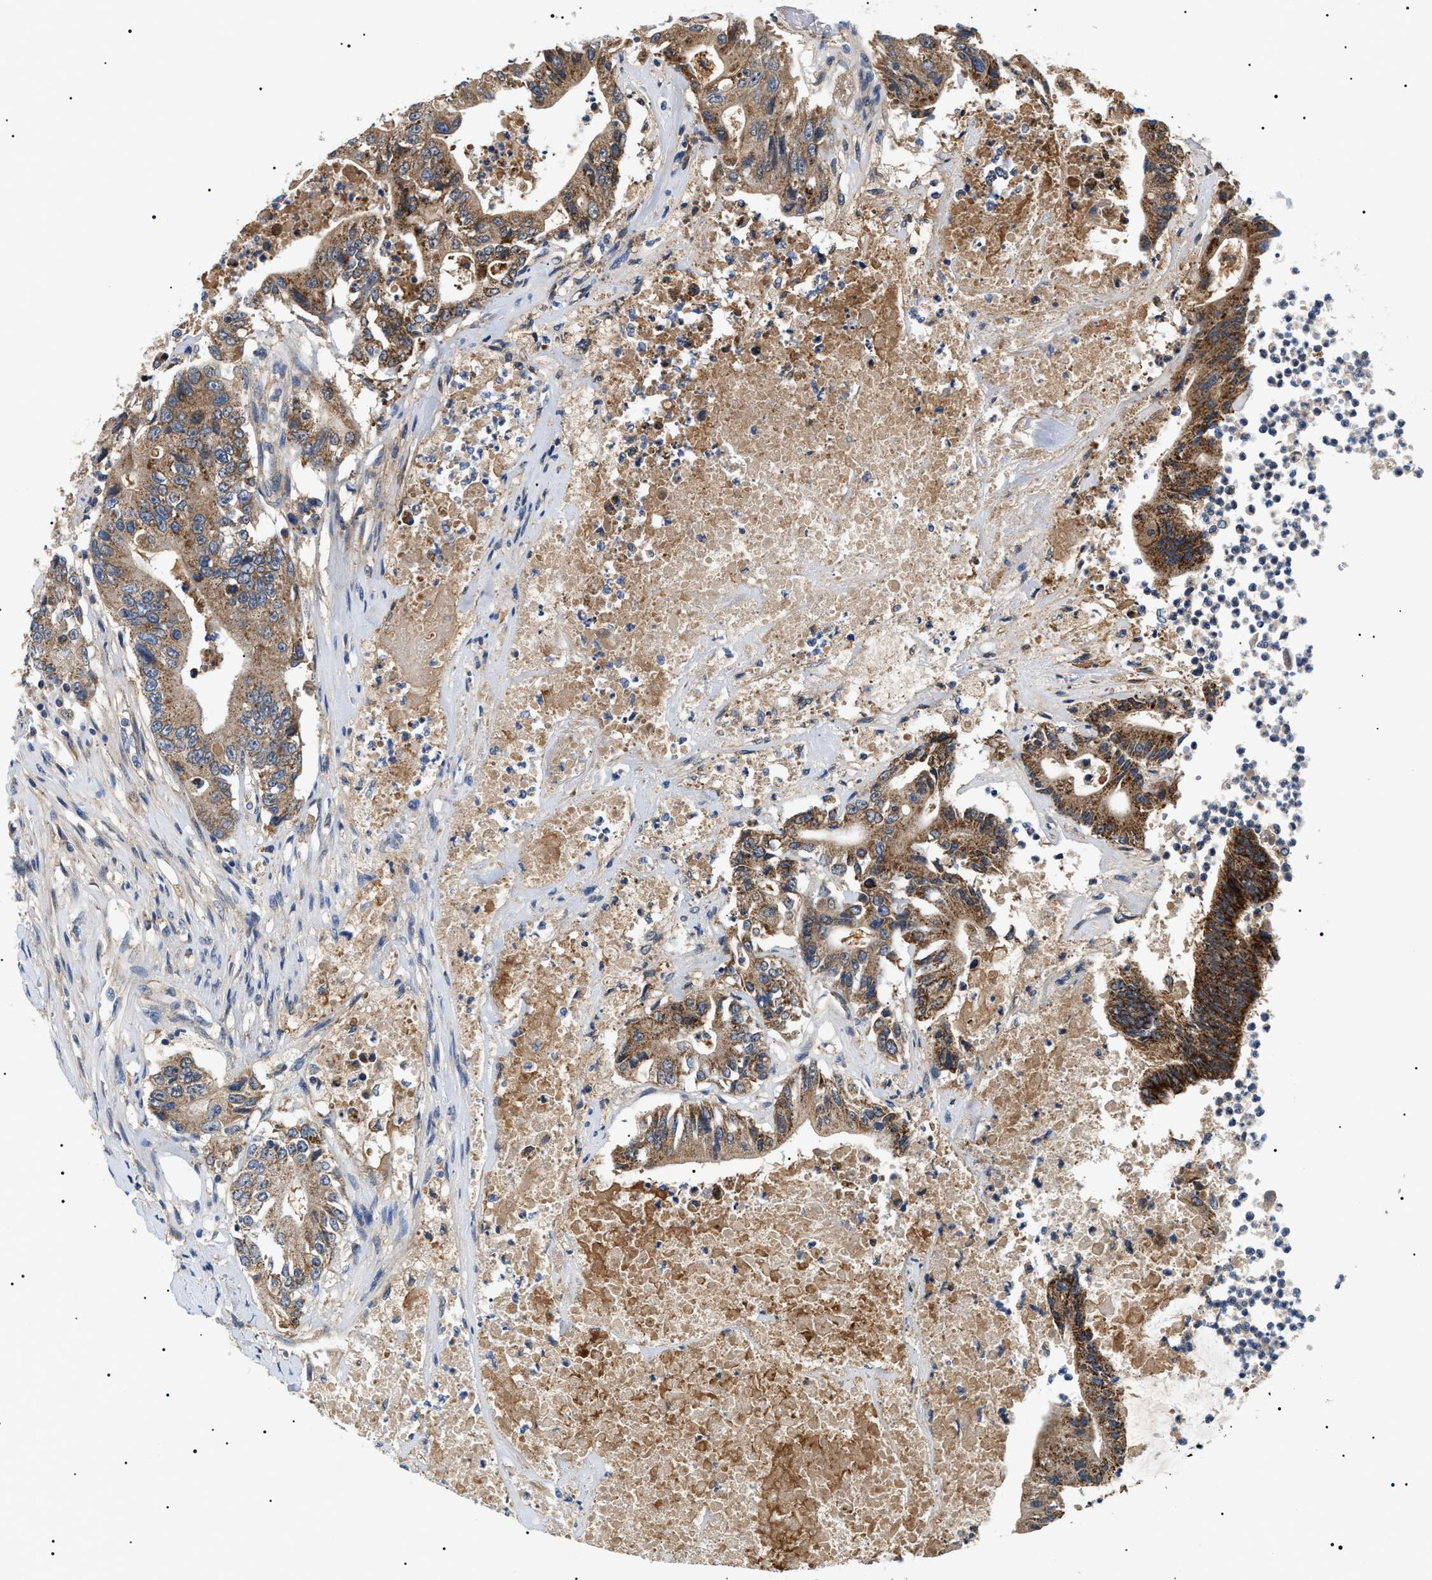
{"staining": {"intensity": "moderate", "quantity": ">75%", "location": "cytoplasmic/membranous"}, "tissue": "colorectal cancer", "cell_type": "Tumor cells", "image_type": "cancer", "snomed": [{"axis": "morphology", "description": "Adenocarcinoma, NOS"}, {"axis": "topography", "description": "Colon"}], "caption": "A micrograph of adenocarcinoma (colorectal) stained for a protein shows moderate cytoplasmic/membranous brown staining in tumor cells. The protein of interest is stained brown, and the nuclei are stained in blue (DAB (3,3'-diaminobenzidine) IHC with brightfield microscopy, high magnification).", "gene": "OXSM", "patient": {"sex": "female", "age": 77}}